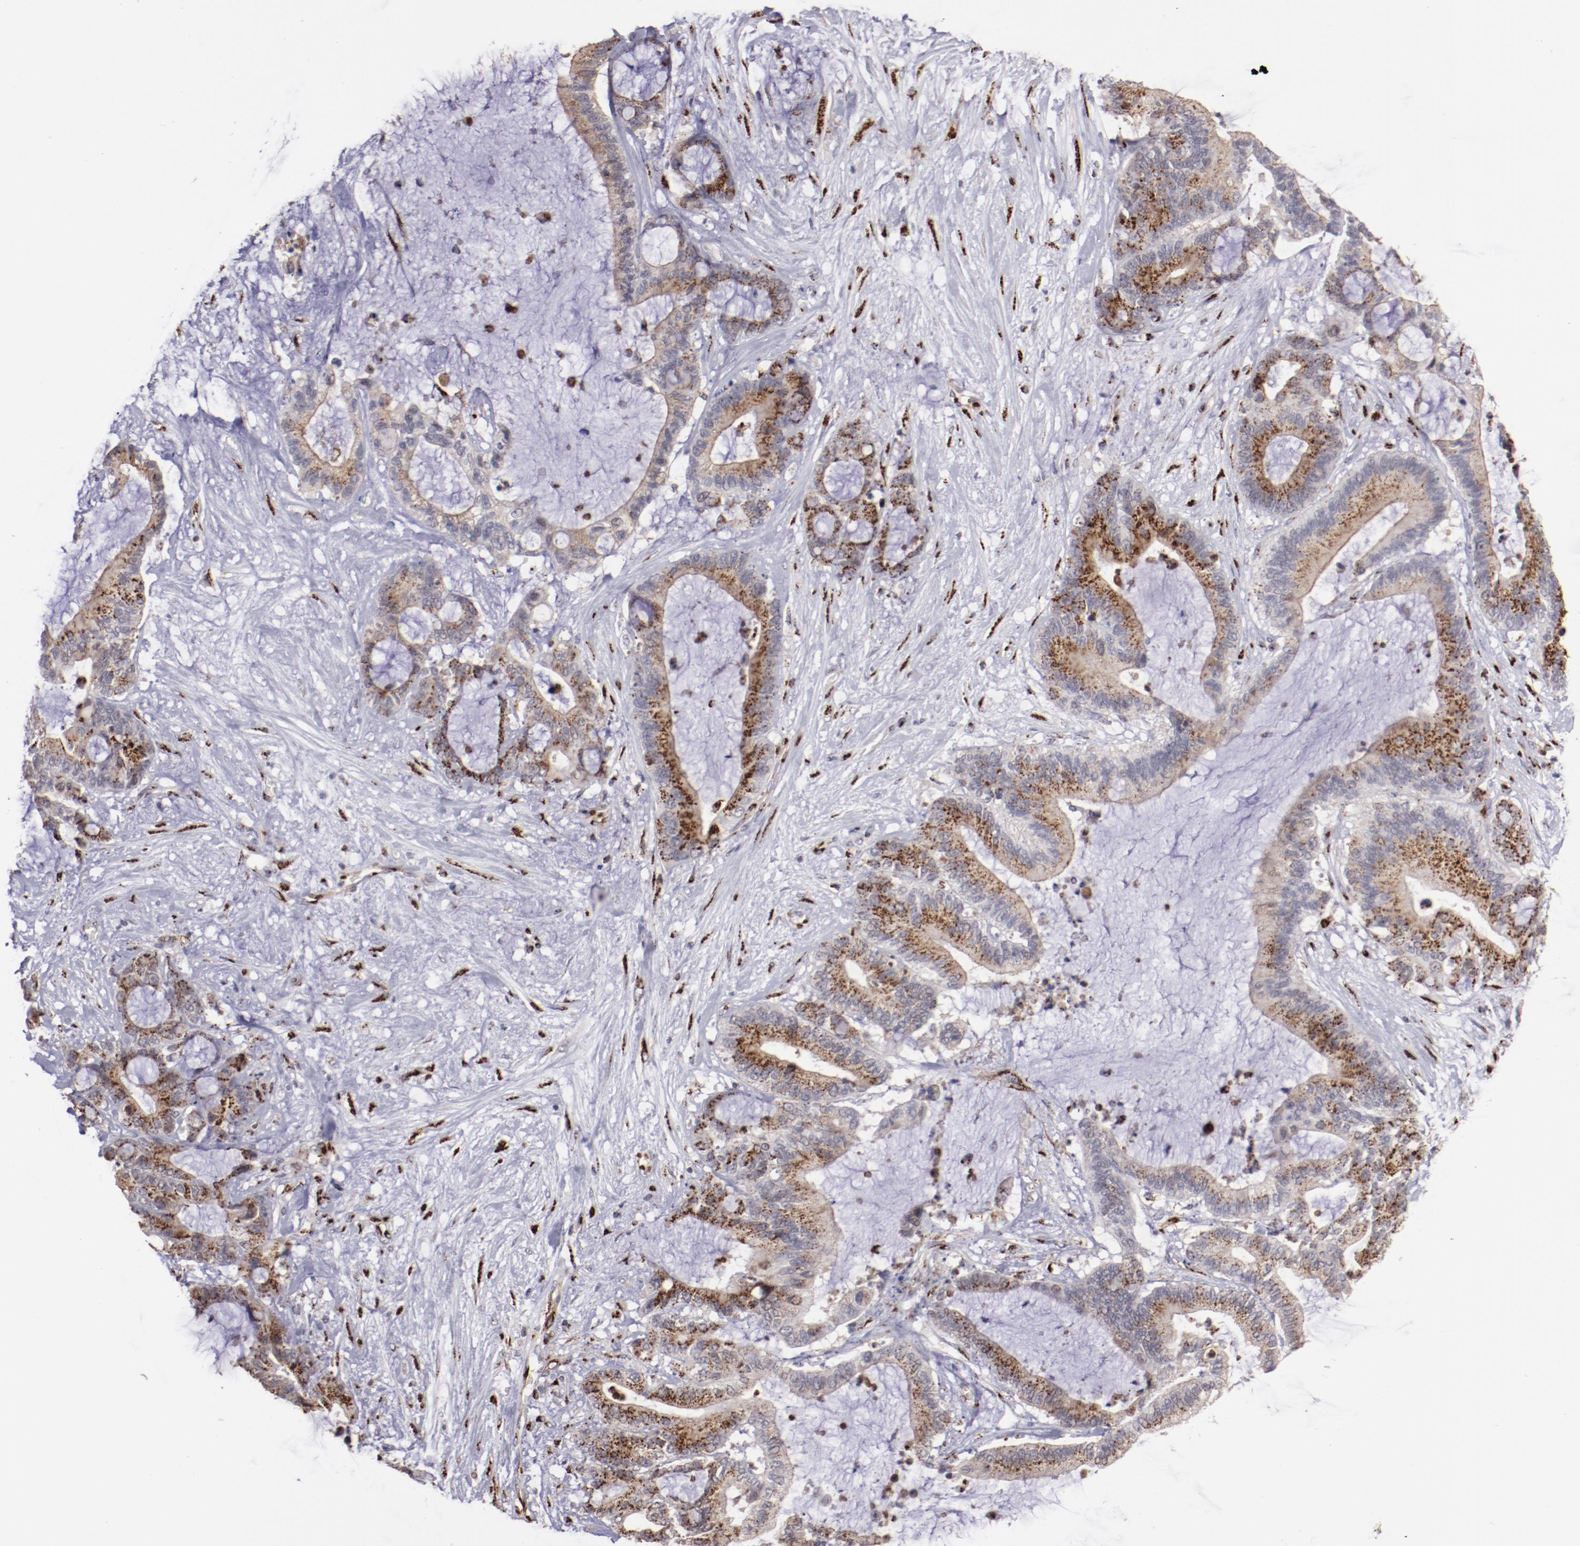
{"staining": {"intensity": "strong", "quantity": ">75%", "location": "cytoplasmic/membranous"}, "tissue": "liver cancer", "cell_type": "Tumor cells", "image_type": "cancer", "snomed": [{"axis": "morphology", "description": "Cholangiocarcinoma"}, {"axis": "topography", "description": "Liver"}], "caption": "Strong cytoplasmic/membranous protein staining is identified in approximately >75% of tumor cells in cholangiocarcinoma (liver). (DAB IHC, brown staining for protein, blue staining for nuclei).", "gene": "GOLIM4", "patient": {"sex": "female", "age": 73}}